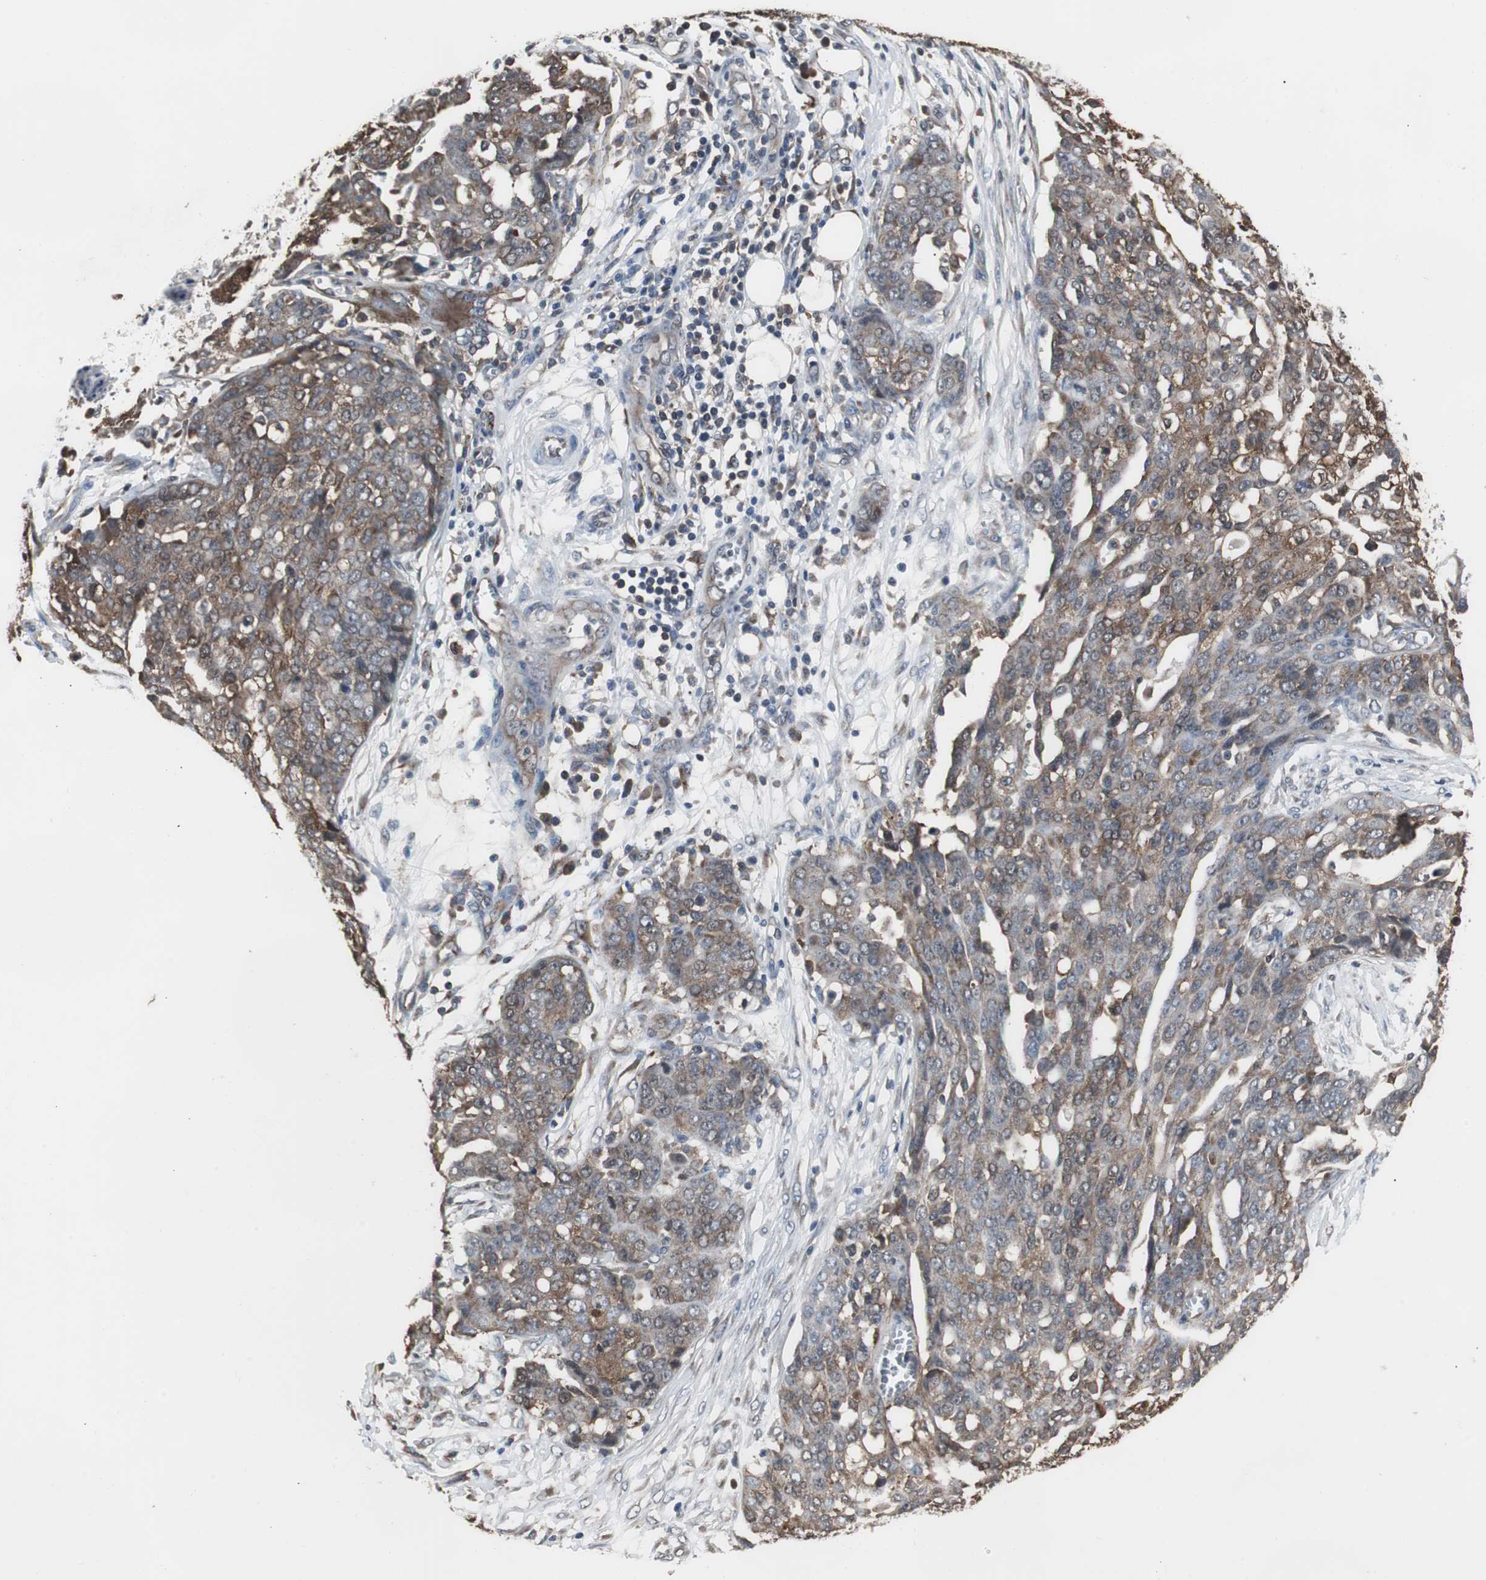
{"staining": {"intensity": "moderate", "quantity": ">75%", "location": "cytoplasmic/membranous"}, "tissue": "ovarian cancer", "cell_type": "Tumor cells", "image_type": "cancer", "snomed": [{"axis": "morphology", "description": "Cystadenocarcinoma, serous, NOS"}, {"axis": "topography", "description": "Soft tissue"}, {"axis": "topography", "description": "Ovary"}], "caption": "This is an image of IHC staining of ovarian cancer, which shows moderate expression in the cytoplasmic/membranous of tumor cells.", "gene": "ZSCAN22", "patient": {"sex": "female", "age": 57}}